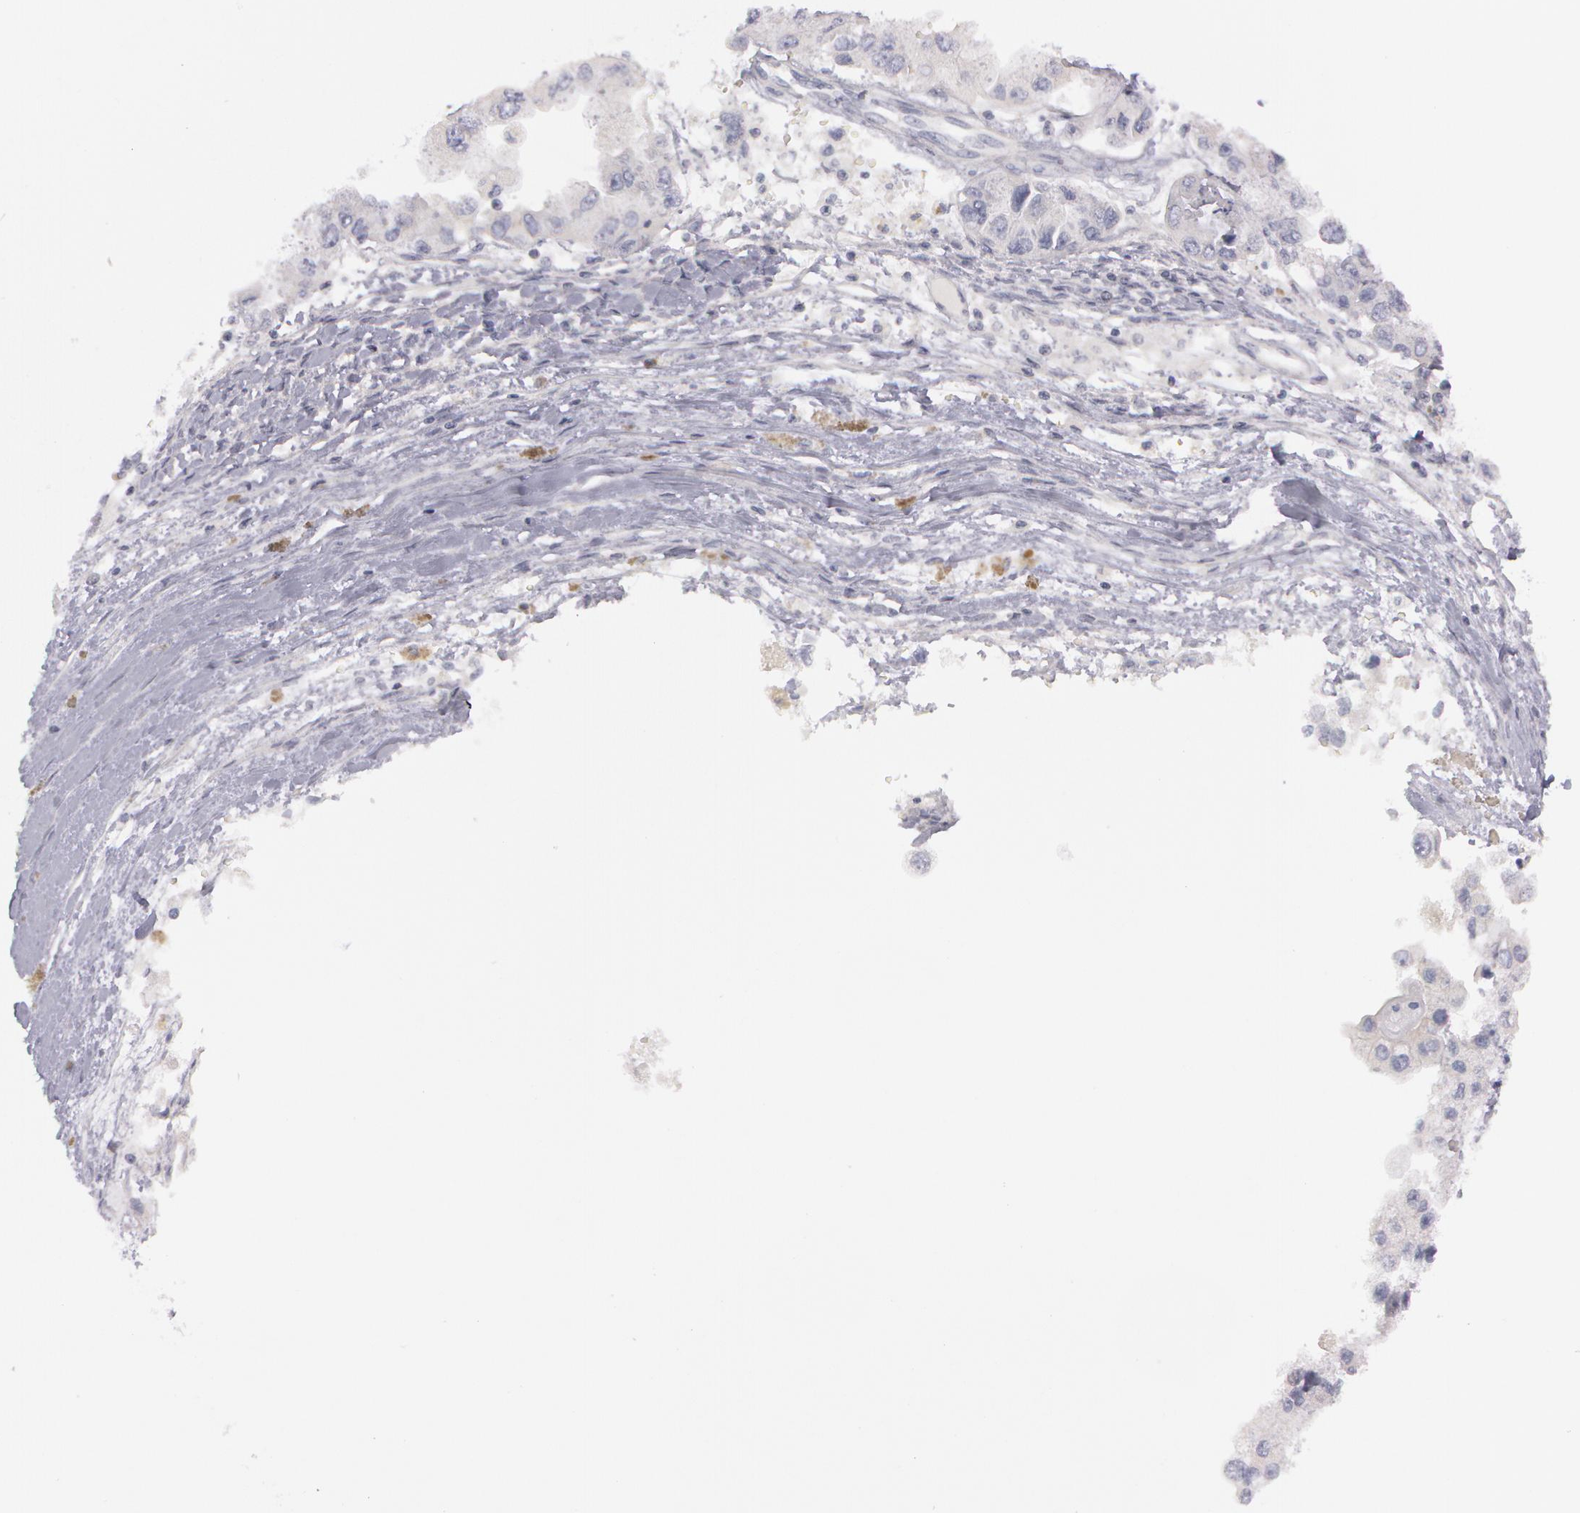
{"staining": {"intensity": "negative", "quantity": "none", "location": "none"}, "tissue": "ovarian cancer", "cell_type": "Tumor cells", "image_type": "cancer", "snomed": [{"axis": "morphology", "description": "Cystadenocarcinoma, serous, NOS"}, {"axis": "topography", "description": "Ovary"}], "caption": "Immunohistochemistry (IHC) photomicrograph of ovarian cancer stained for a protein (brown), which exhibits no expression in tumor cells.", "gene": "IL1RN", "patient": {"sex": "female", "age": 84}}